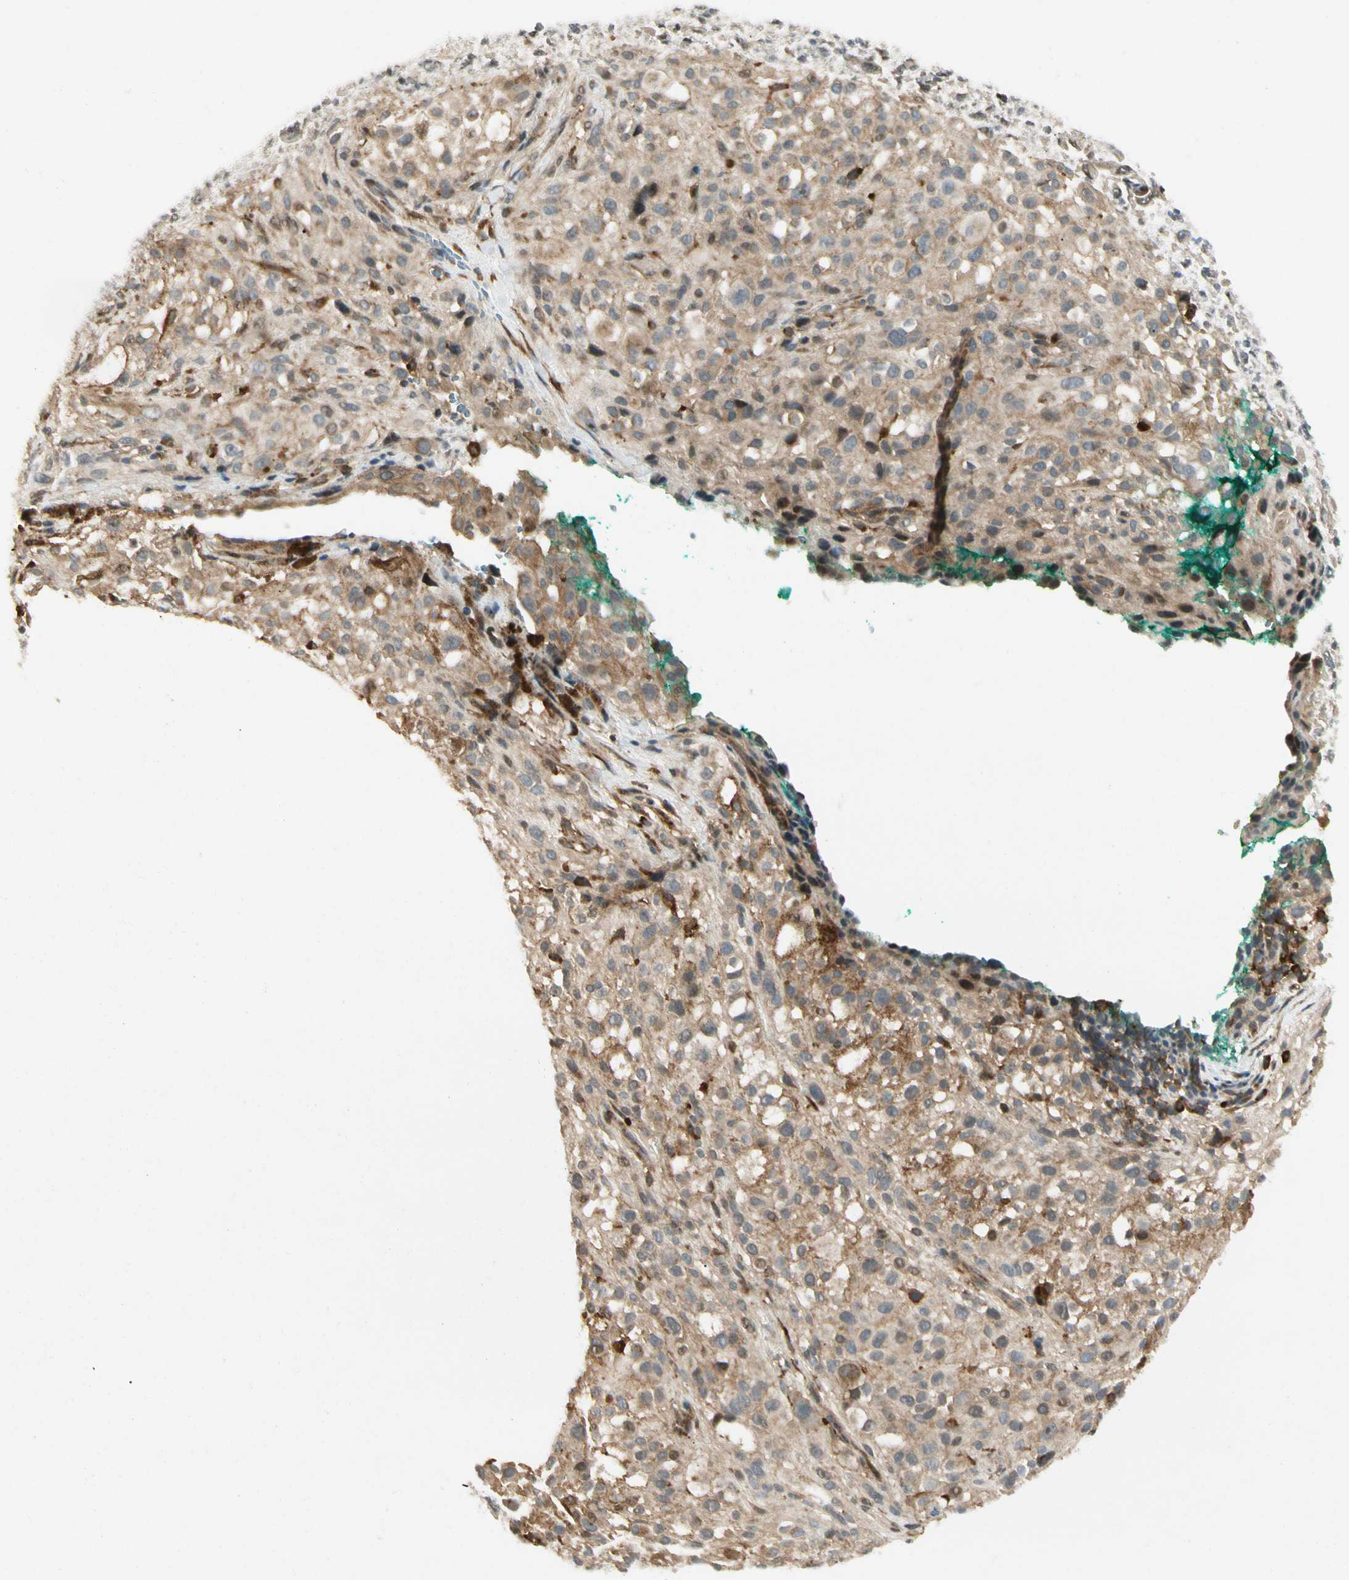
{"staining": {"intensity": "weak", "quantity": ">75%", "location": "cytoplasmic/membranous"}, "tissue": "melanoma", "cell_type": "Tumor cells", "image_type": "cancer", "snomed": [{"axis": "morphology", "description": "Necrosis, NOS"}, {"axis": "morphology", "description": "Malignant melanoma, NOS"}, {"axis": "topography", "description": "Skin"}], "caption": "A brown stain highlights weak cytoplasmic/membranous staining of a protein in human melanoma tumor cells.", "gene": "FNDC3B", "patient": {"sex": "female", "age": 87}}